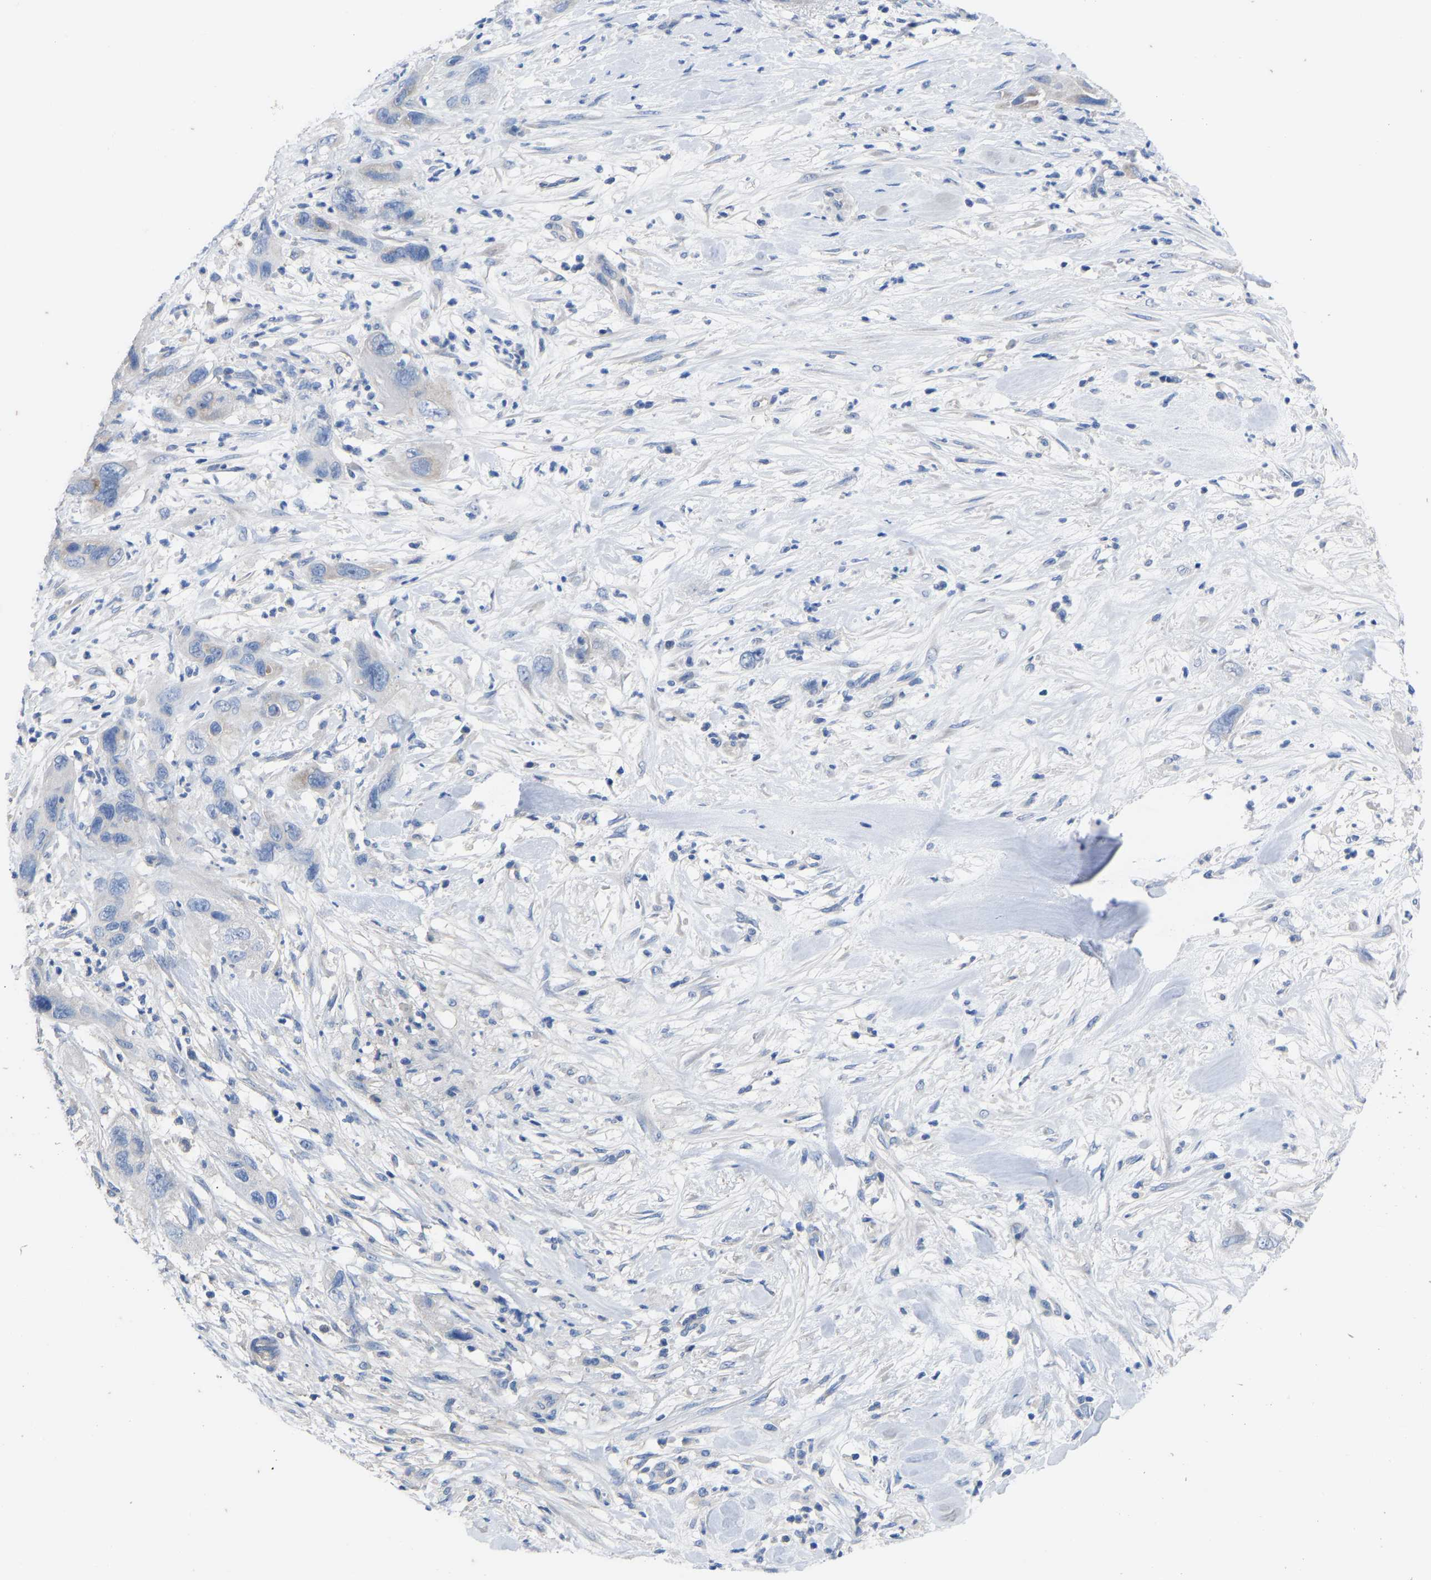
{"staining": {"intensity": "negative", "quantity": "none", "location": "none"}, "tissue": "pancreatic cancer", "cell_type": "Tumor cells", "image_type": "cancer", "snomed": [{"axis": "morphology", "description": "Adenocarcinoma, NOS"}, {"axis": "topography", "description": "Pancreas"}], "caption": "IHC micrograph of neoplastic tissue: pancreatic cancer (adenocarcinoma) stained with DAB (3,3'-diaminobenzidine) shows no significant protein positivity in tumor cells. (Immunohistochemistry, brightfield microscopy, high magnification).", "gene": "OLIG2", "patient": {"sex": "female", "age": 71}}